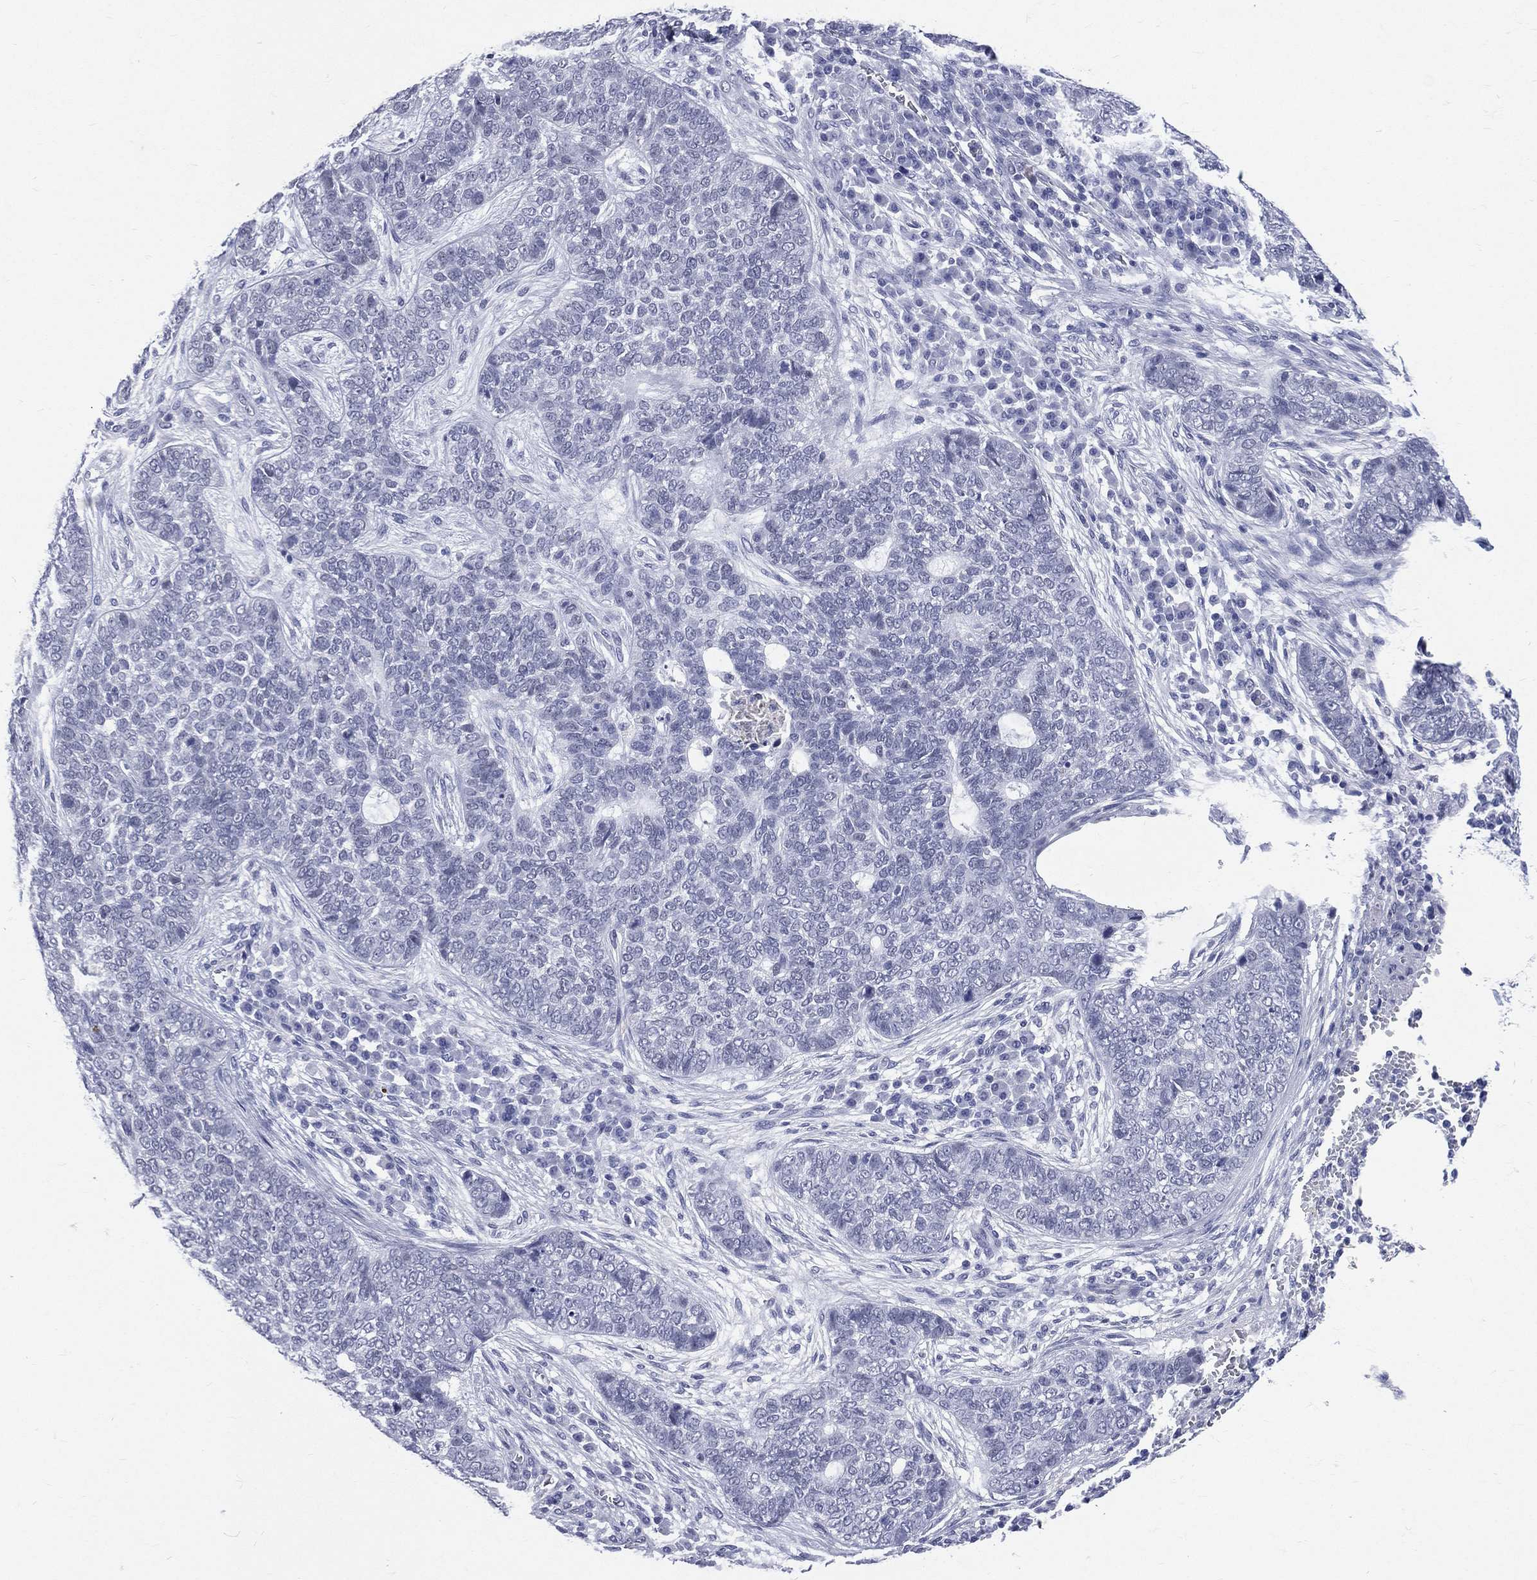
{"staining": {"intensity": "negative", "quantity": "none", "location": "none"}, "tissue": "skin cancer", "cell_type": "Tumor cells", "image_type": "cancer", "snomed": [{"axis": "morphology", "description": "Basal cell carcinoma"}, {"axis": "topography", "description": "Skin"}], "caption": "Immunohistochemistry histopathology image of neoplastic tissue: human skin cancer stained with DAB (3,3'-diaminobenzidine) demonstrates no significant protein positivity in tumor cells.", "gene": "MLLT10", "patient": {"sex": "female", "age": 69}}